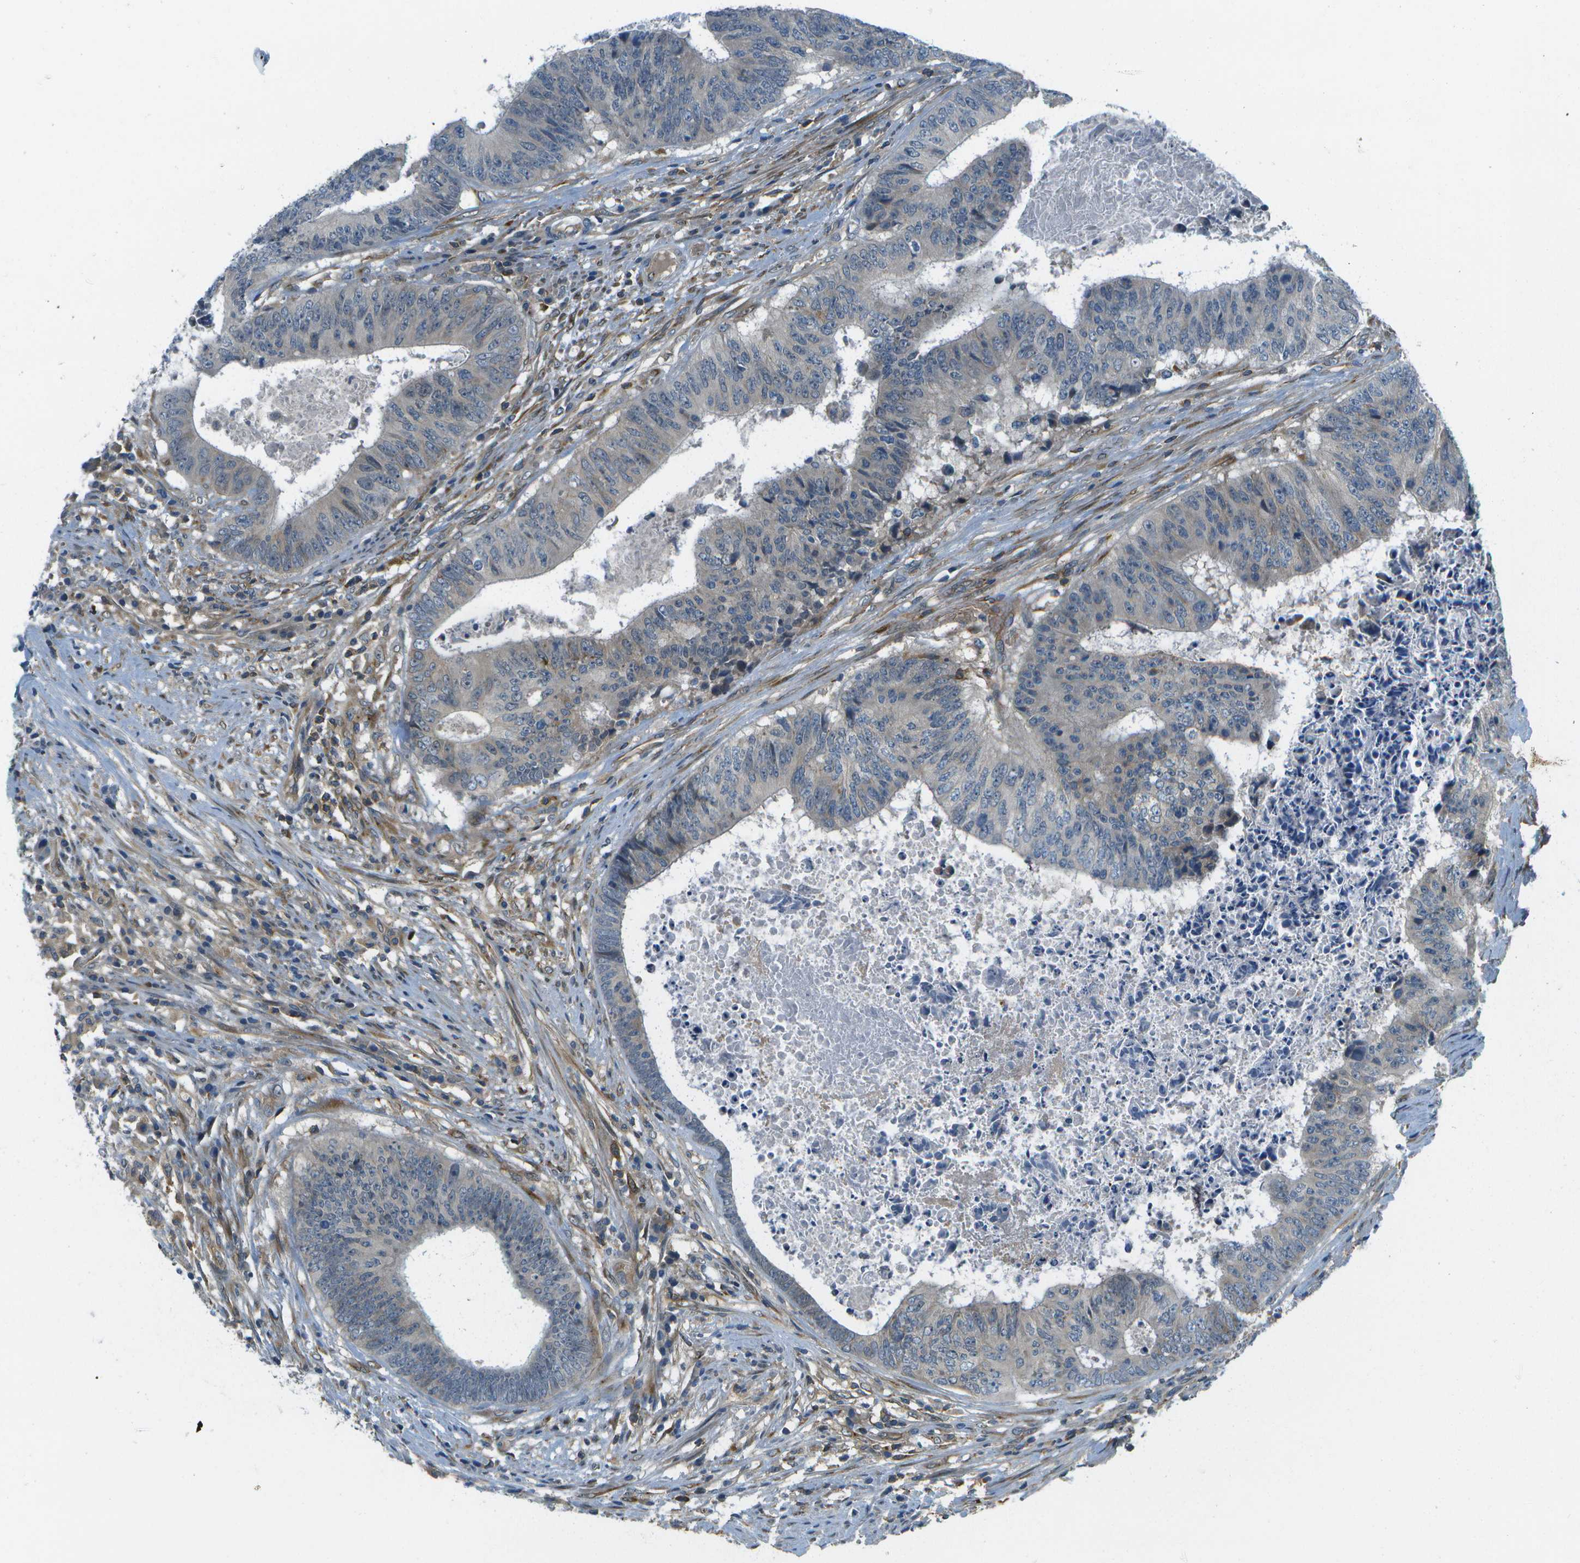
{"staining": {"intensity": "weak", "quantity": "<25%", "location": "cytoplasmic/membranous"}, "tissue": "colorectal cancer", "cell_type": "Tumor cells", "image_type": "cancer", "snomed": [{"axis": "morphology", "description": "Adenocarcinoma, NOS"}, {"axis": "topography", "description": "Rectum"}], "caption": "Human colorectal cancer (adenocarcinoma) stained for a protein using IHC shows no expression in tumor cells.", "gene": "CTIF", "patient": {"sex": "male", "age": 72}}